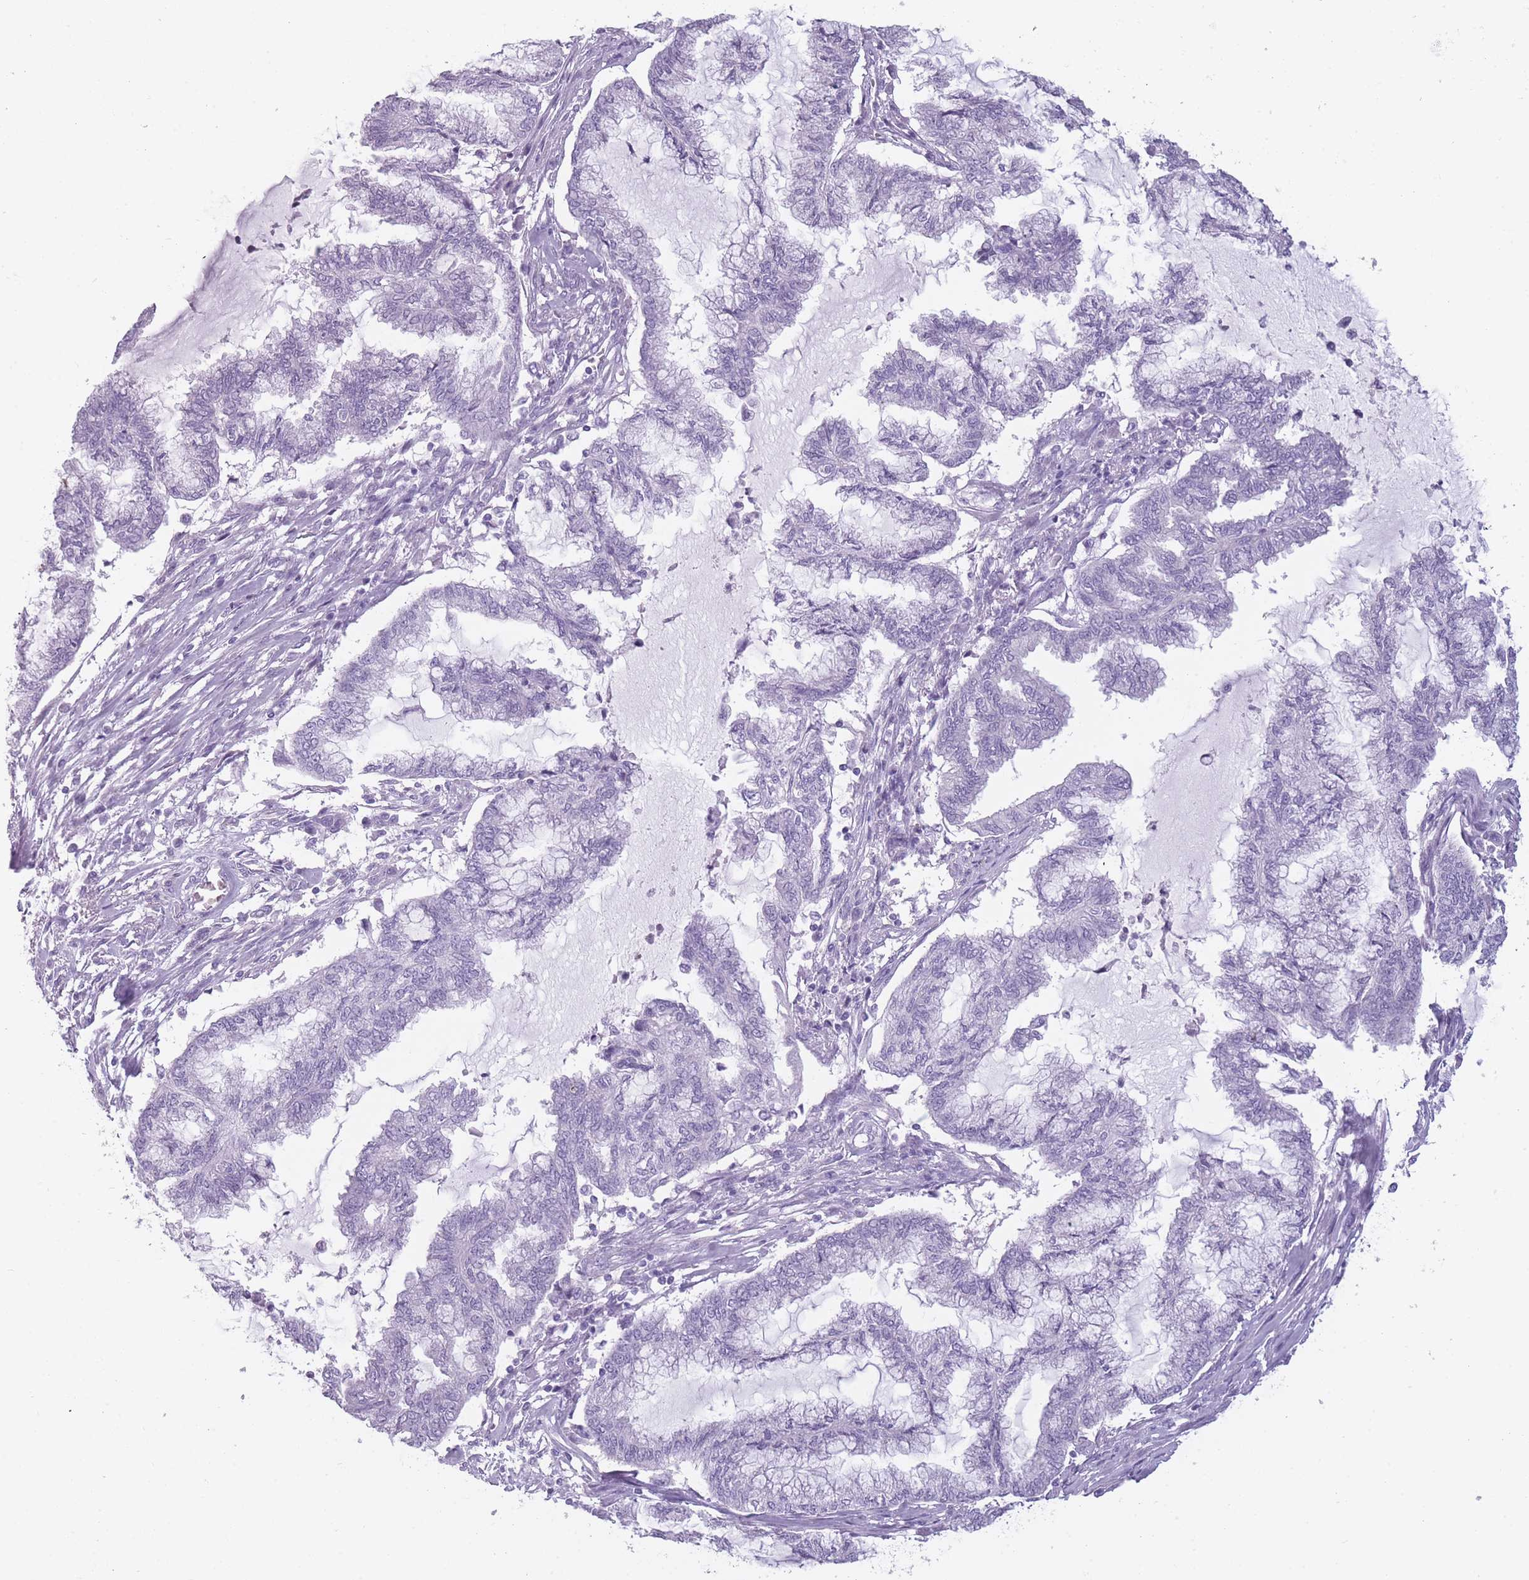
{"staining": {"intensity": "negative", "quantity": "none", "location": "none"}, "tissue": "endometrial cancer", "cell_type": "Tumor cells", "image_type": "cancer", "snomed": [{"axis": "morphology", "description": "Adenocarcinoma, NOS"}, {"axis": "topography", "description": "Endometrium"}], "caption": "This is a histopathology image of IHC staining of endometrial cancer (adenocarcinoma), which shows no positivity in tumor cells.", "gene": "PPFIA3", "patient": {"sex": "female", "age": 86}}